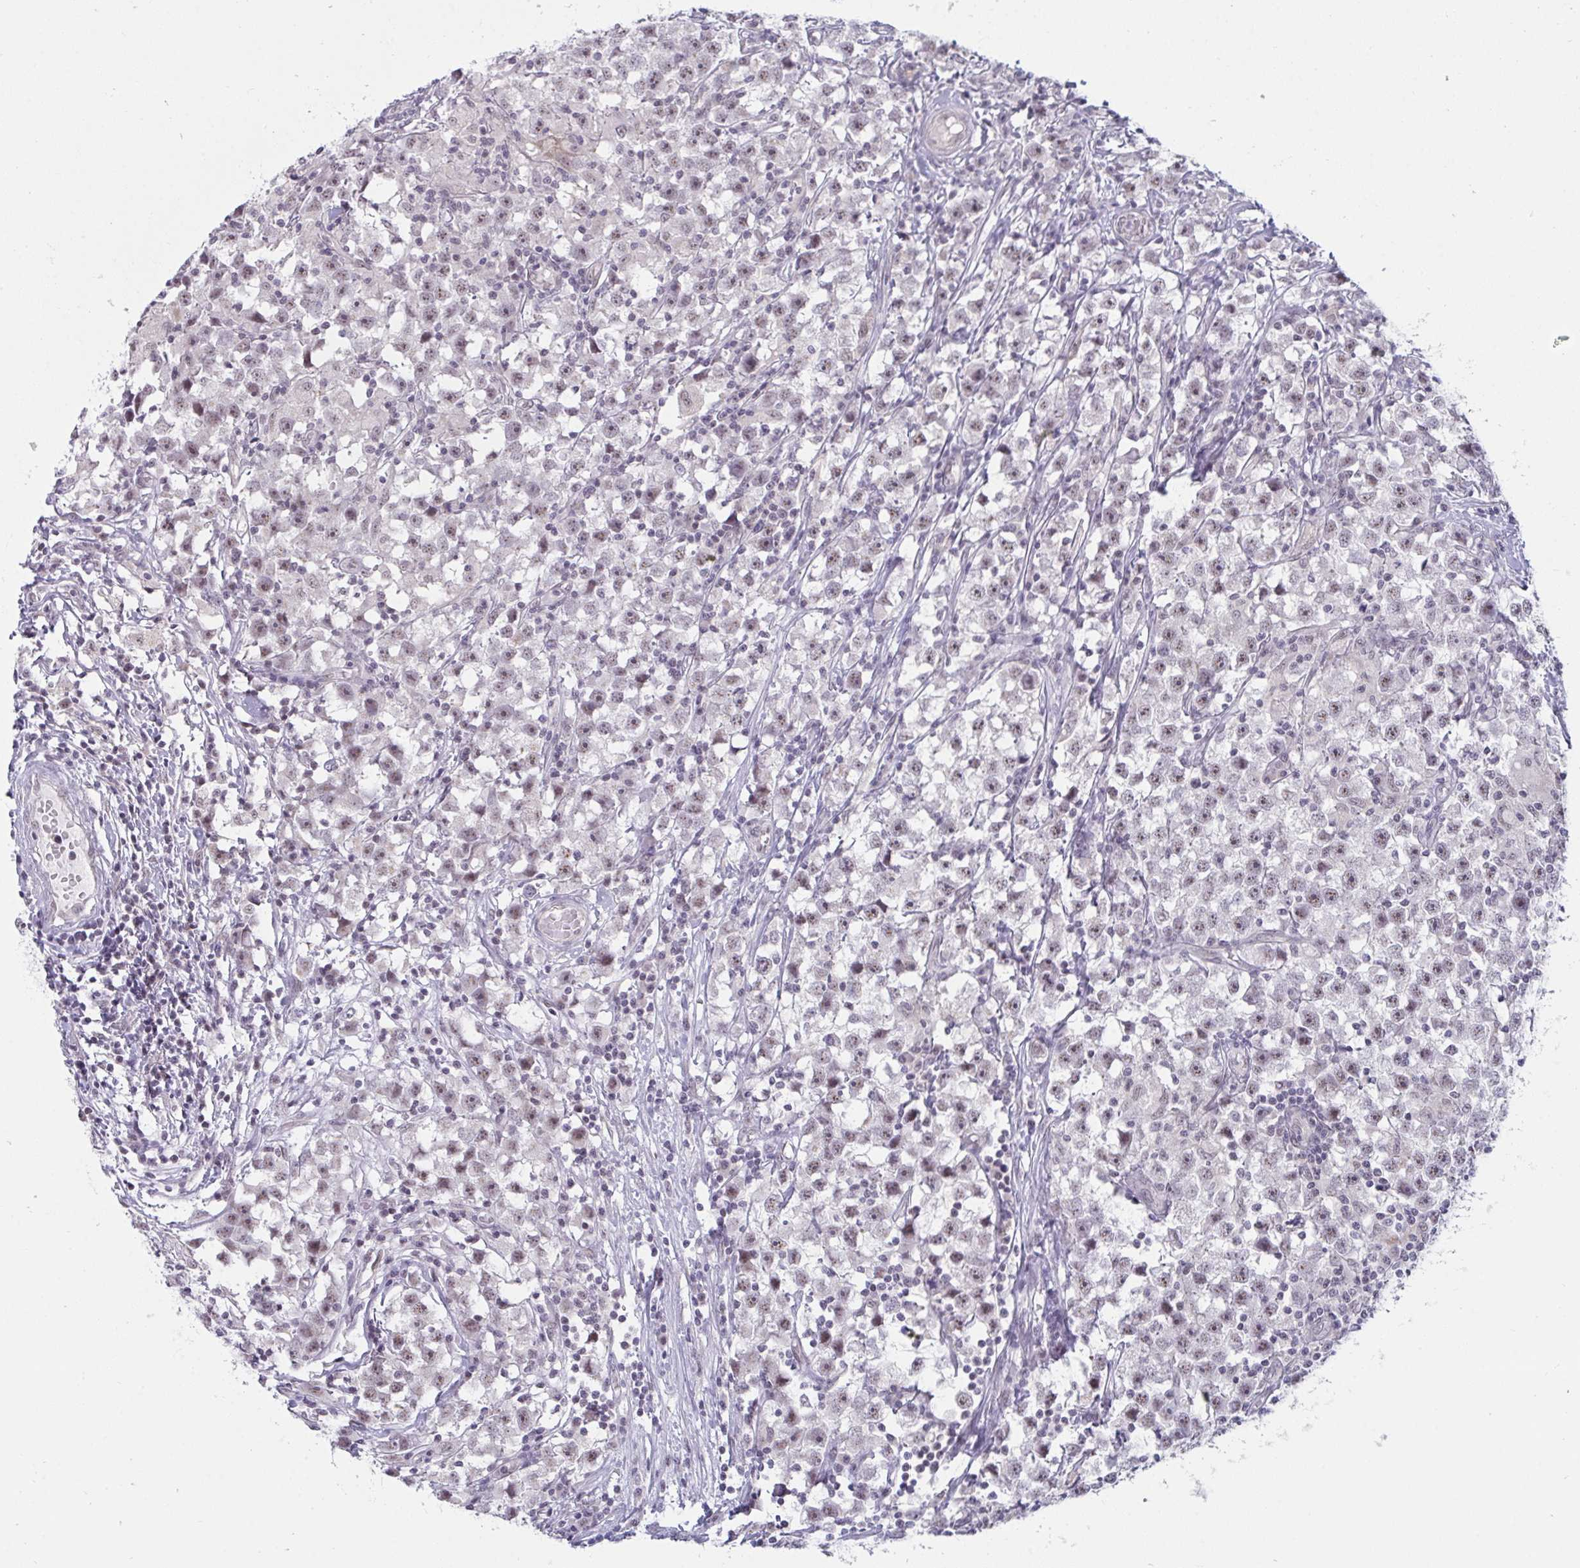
{"staining": {"intensity": "weak", "quantity": "<25%", "location": "nuclear"}, "tissue": "testis cancer", "cell_type": "Tumor cells", "image_type": "cancer", "snomed": [{"axis": "morphology", "description": "Seminoma, NOS"}, {"axis": "topography", "description": "Testis"}], "caption": "IHC micrograph of neoplastic tissue: seminoma (testis) stained with DAB (3,3'-diaminobenzidine) displays no significant protein expression in tumor cells.", "gene": "PRR14", "patient": {"sex": "male", "age": 33}}